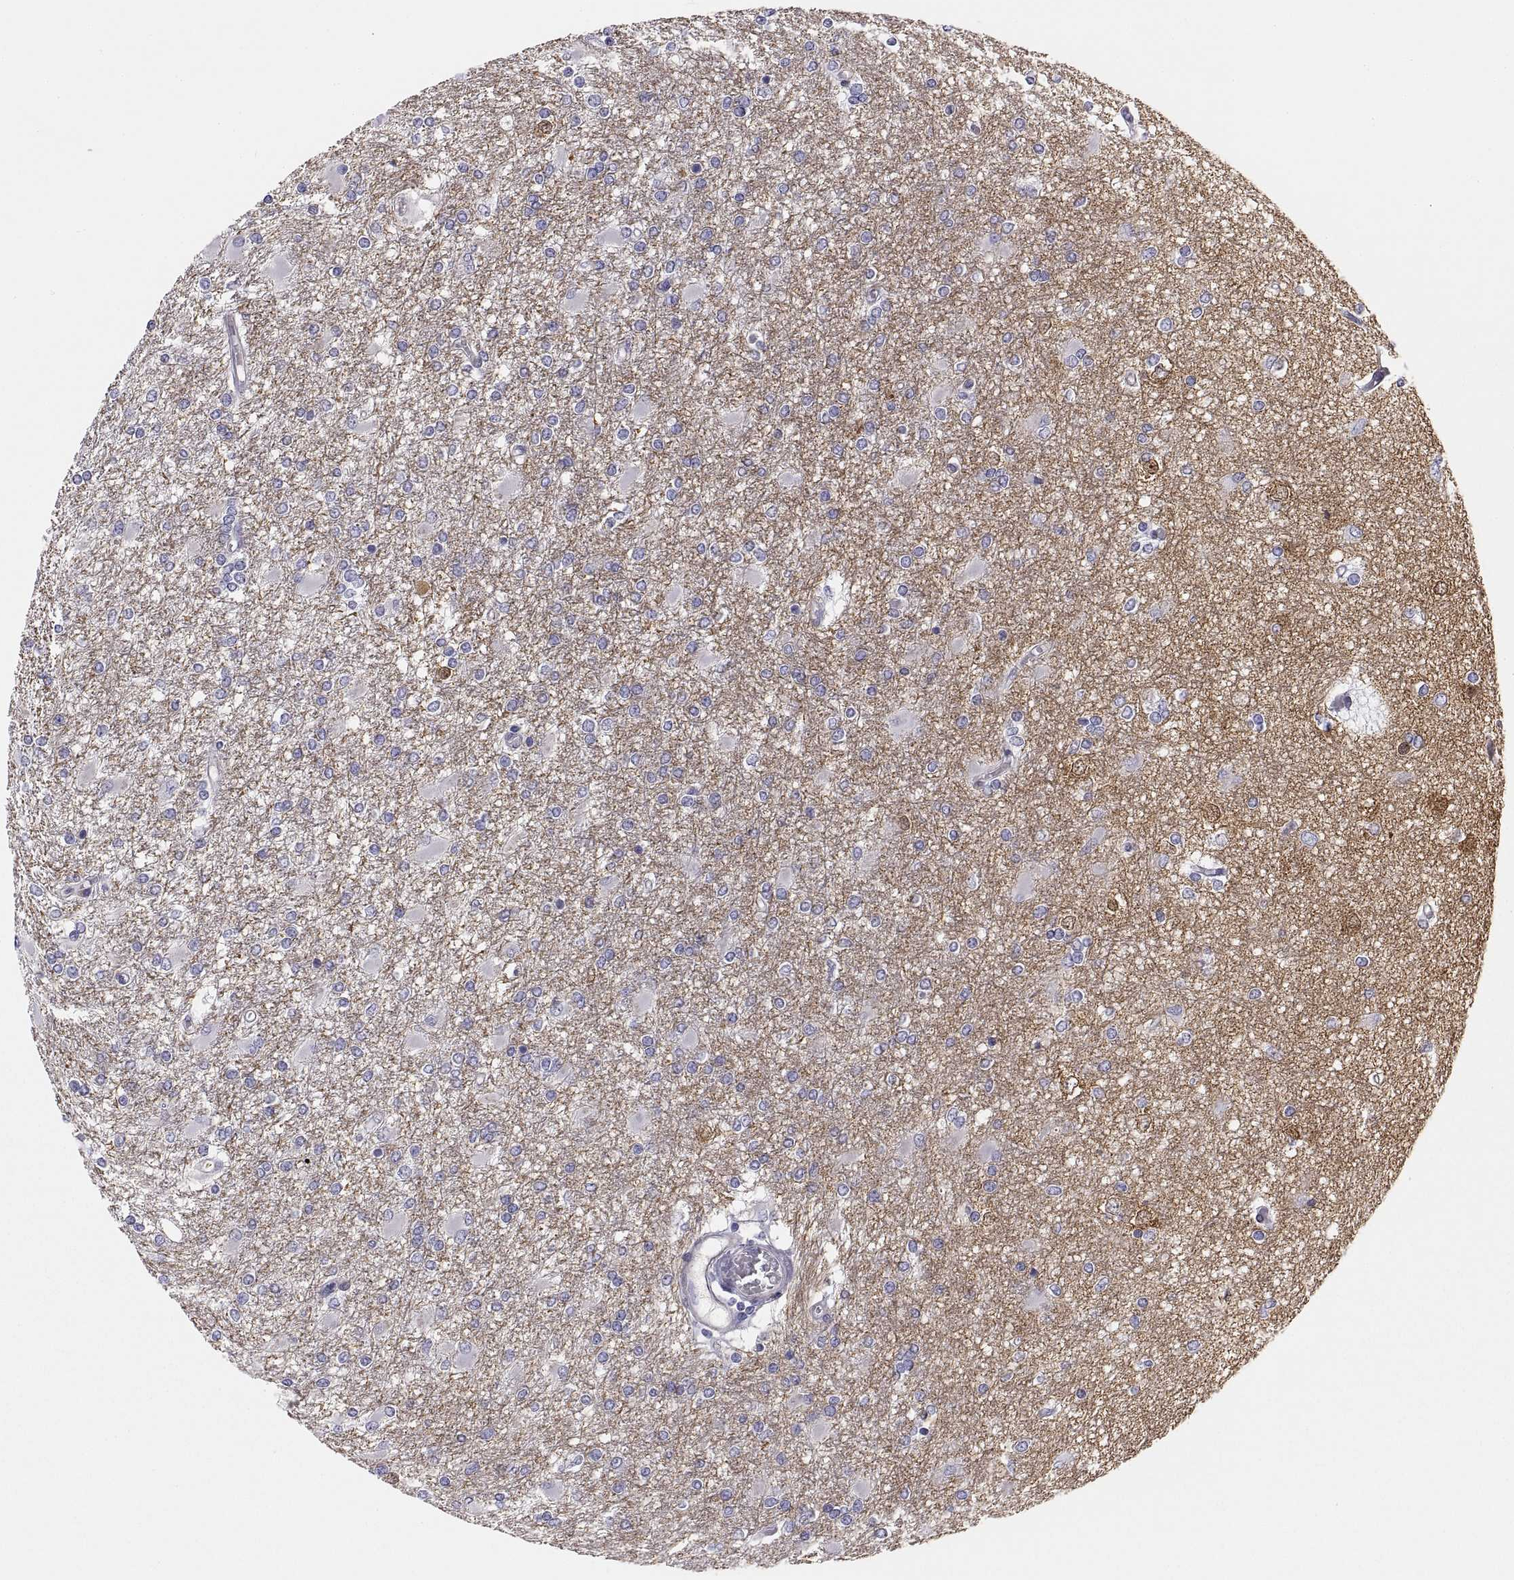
{"staining": {"intensity": "negative", "quantity": "none", "location": "none"}, "tissue": "glioma", "cell_type": "Tumor cells", "image_type": "cancer", "snomed": [{"axis": "morphology", "description": "Glioma, malignant, High grade"}, {"axis": "topography", "description": "Cerebral cortex"}], "caption": "Photomicrograph shows no significant protein staining in tumor cells of malignant glioma (high-grade).", "gene": "STRC", "patient": {"sex": "male", "age": 79}}